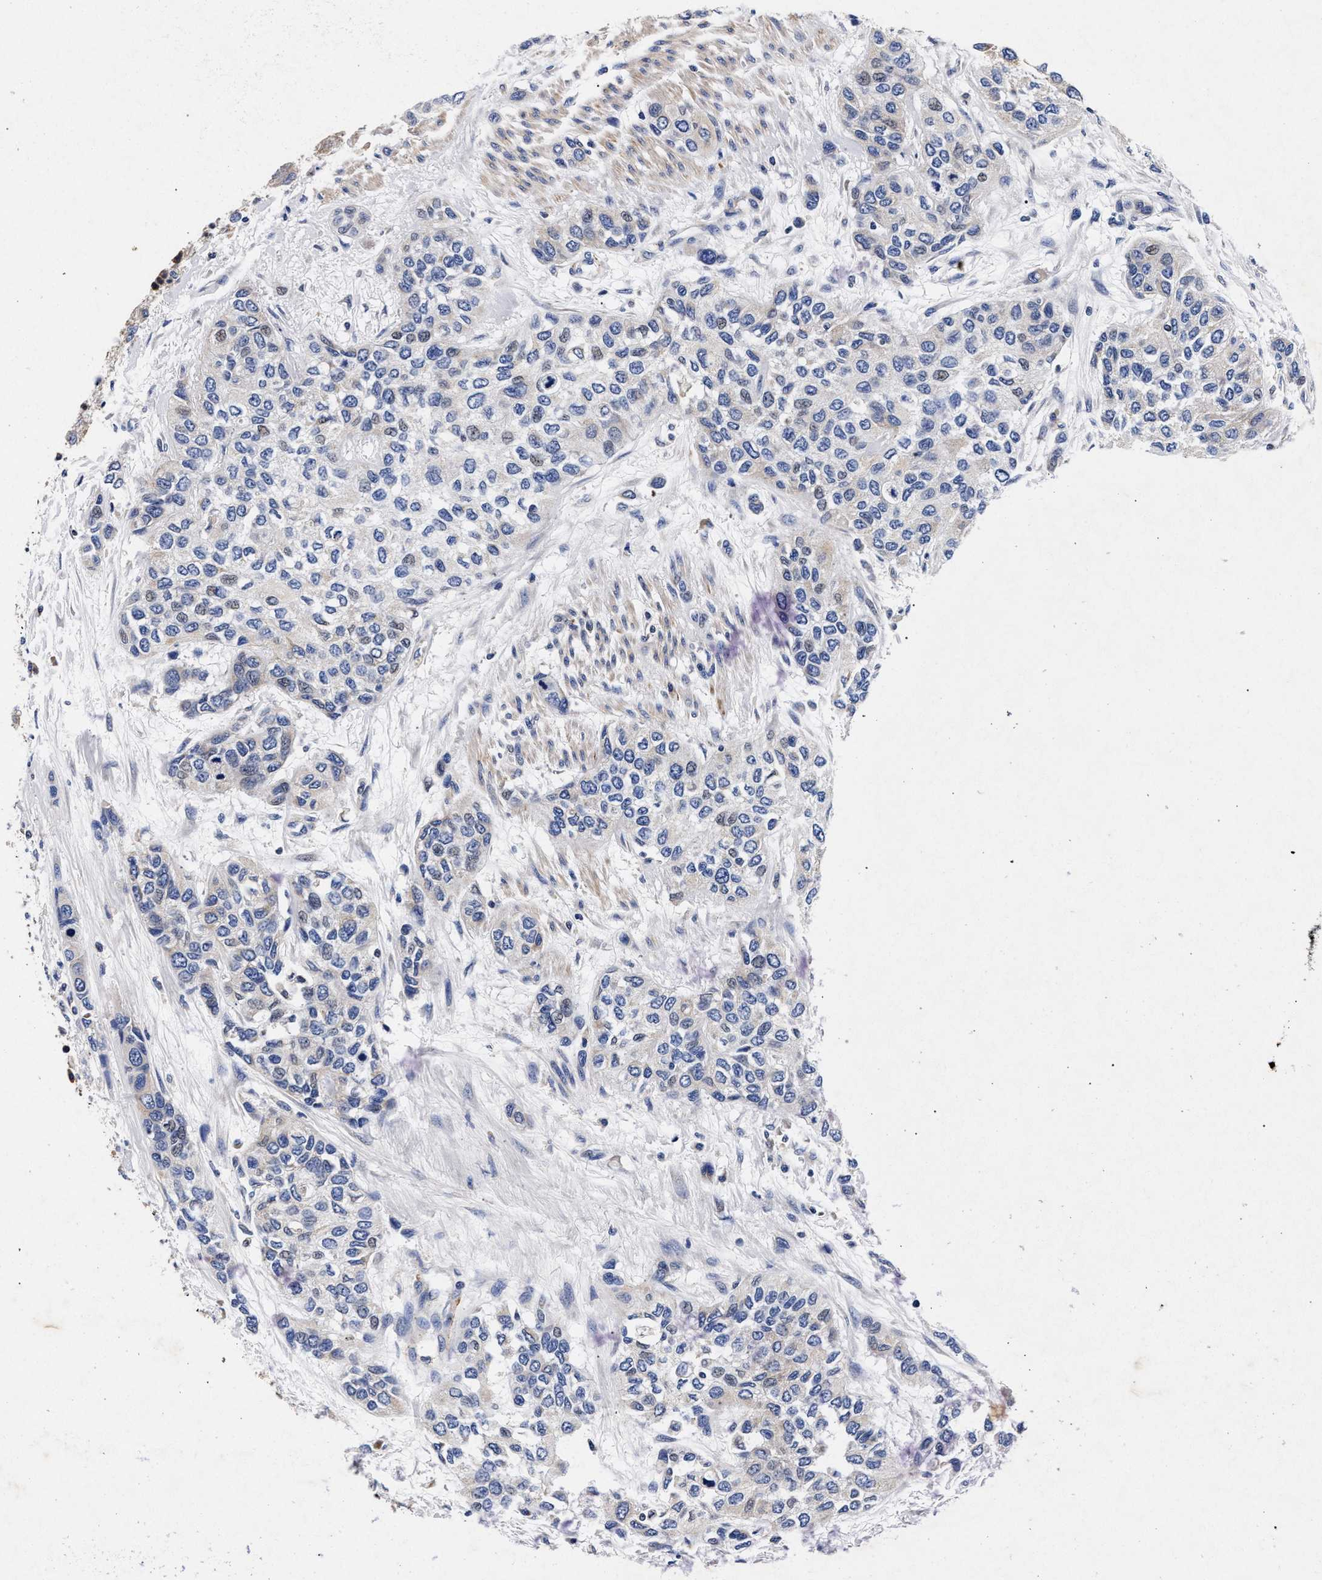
{"staining": {"intensity": "negative", "quantity": "none", "location": "none"}, "tissue": "urothelial cancer", "cell_type": "Tumor cells", "image_type": "cancer", "snomed": [{"axis": "morphology", "description": "Urothelial carcinoma, High grade"}, {"axis": "topography", "description": "Urinary bladder"}], "caption": "Tumor cells show no significant positivity in urothelial cancer.", "gene": "HSD17B14", "patient": {"sex": "female", "age": 56}}